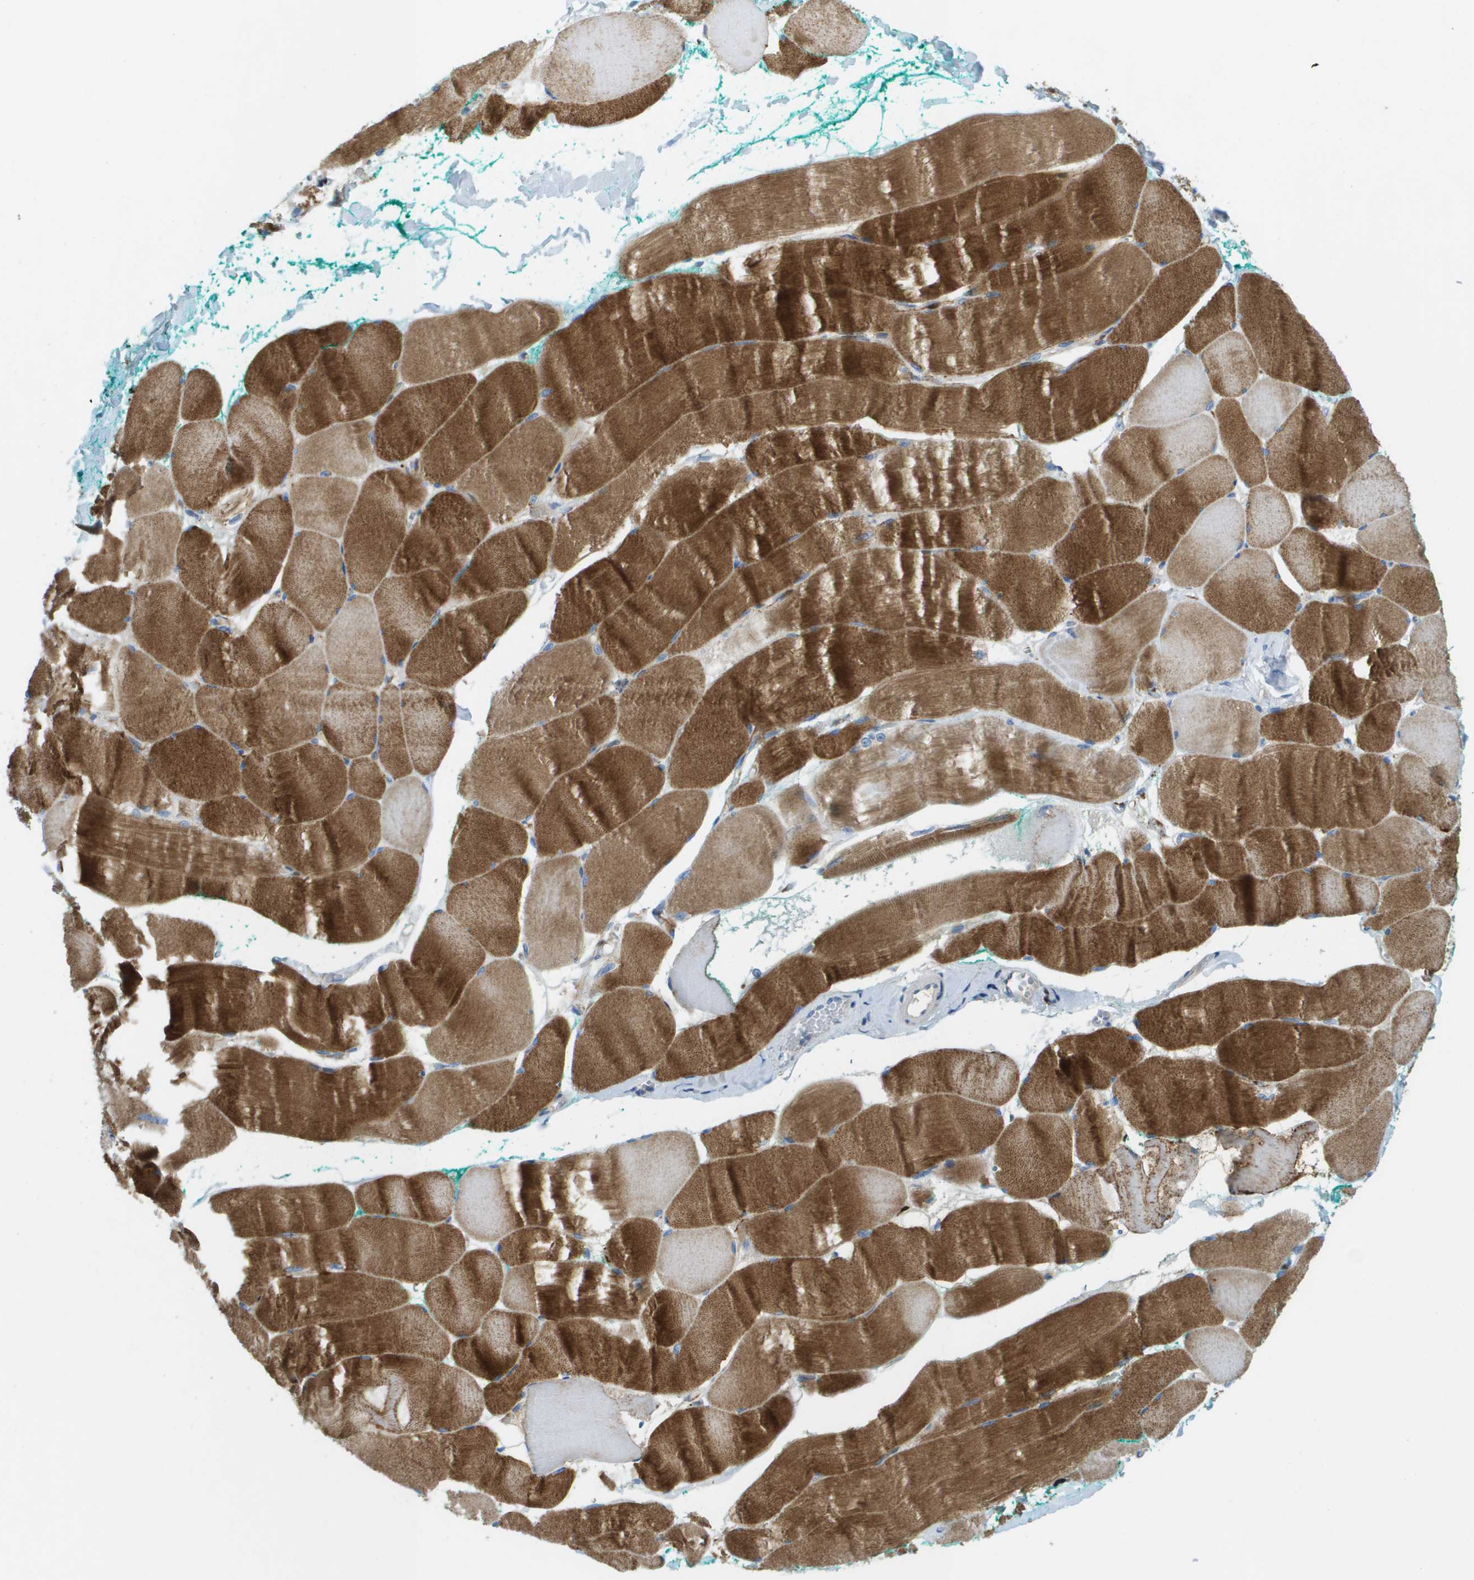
{"staining": {"intensity": "strong", "quantity": ">75%", "location": "cytoplasmic/membranous"}, "tissue": "skeletal muscle", "cell_type": "Myocytes", "image_type": "normal", "snomed": [{"axis": "morphology", "description": "Normal tissue, NOS"}, {"axis": "morphology", "description": "Squamous cell carcinoma, NOS"}, {"axis": "topography", "description": "Skeletal muscle"}], "caption": "Skeletal muscle stained for a protein (brown) demonstrates strong cytoplasmic/membranous positive positivity in about >75% of myocytes.", "gene": "CYGB", "patient": {"sex": "male", "age": 51}}